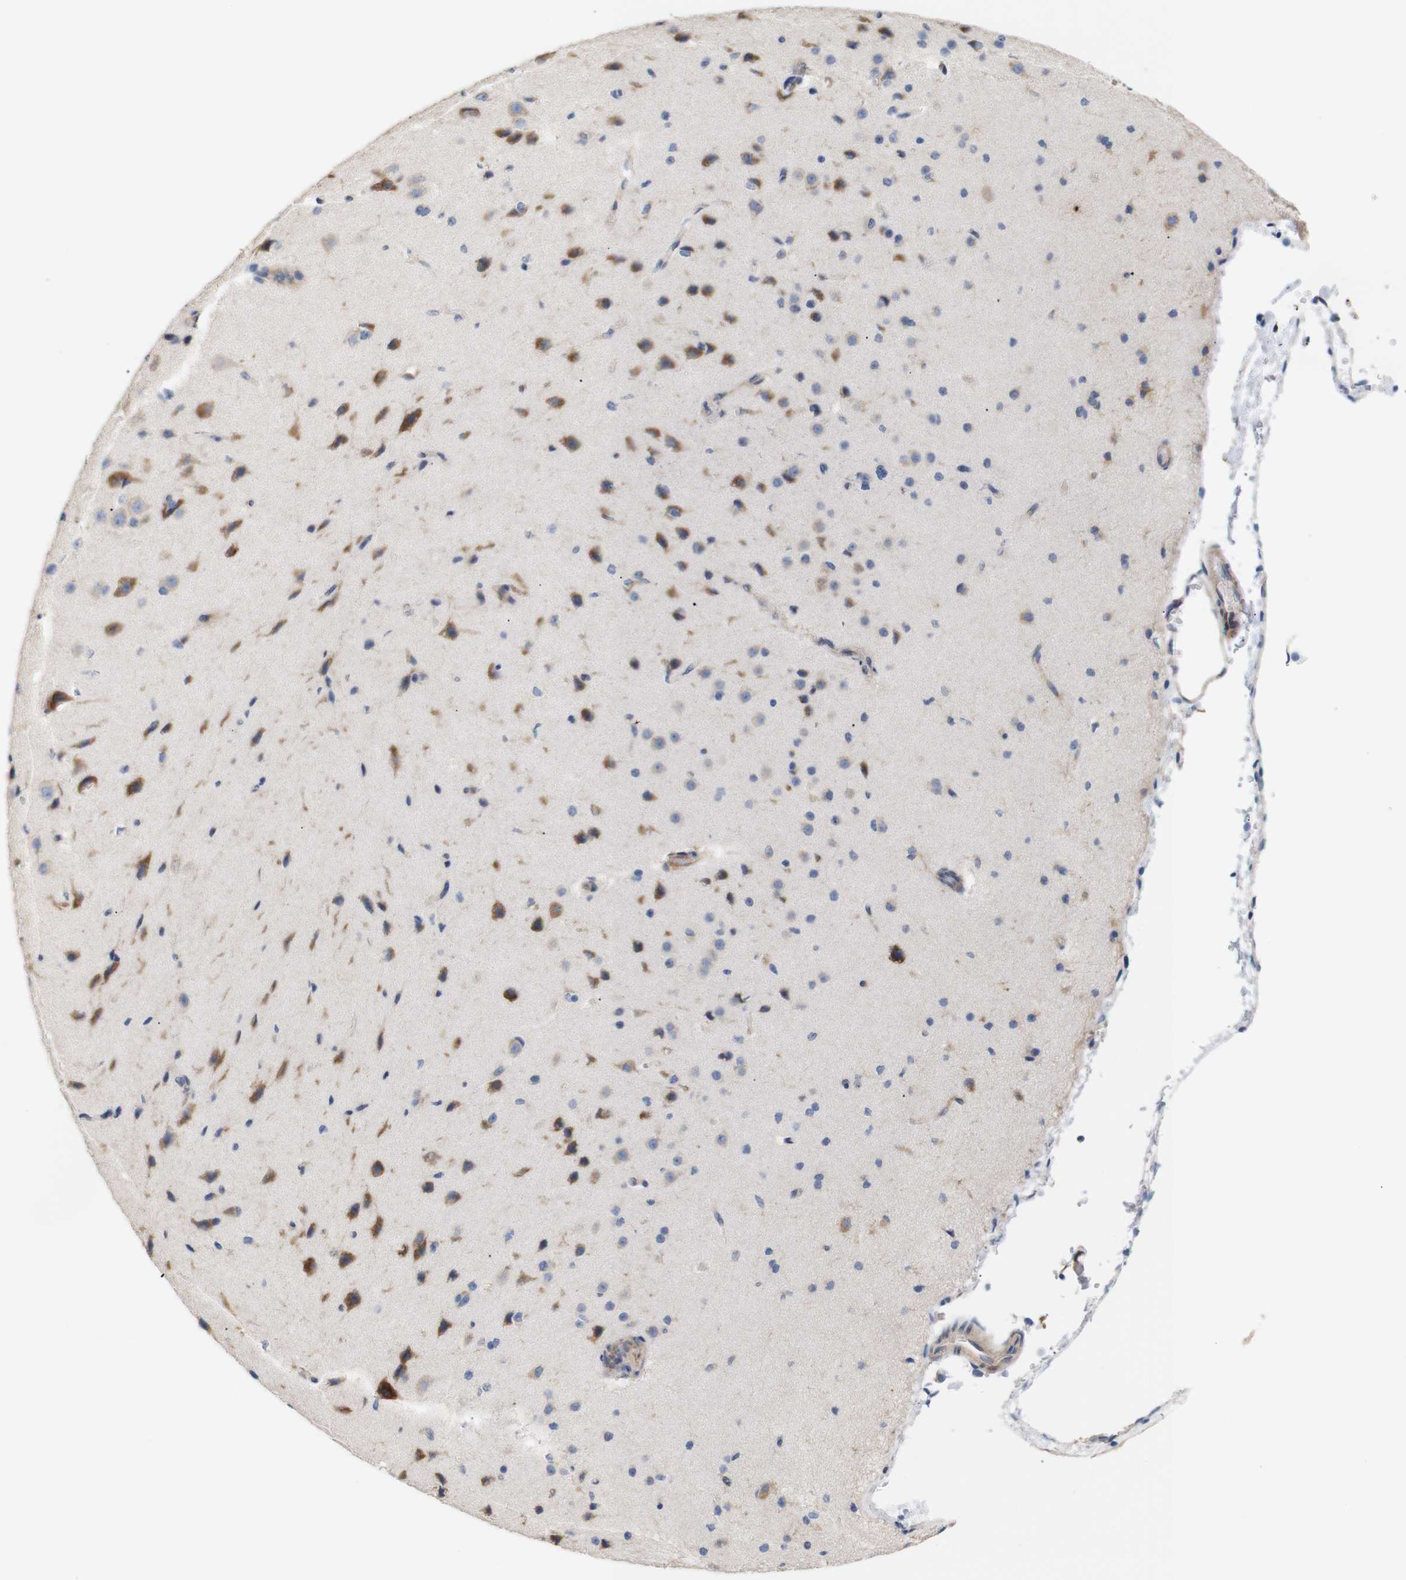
{"staining": {"intensity": "negative", "quantity": "none", "location": "none"}, "tissue": "cerebral cortex", "cell_type": "Endothelial cells", "image_type": "normal", "snomed": [{"axis": "morphology", "description": "Normal tissue, NOS"}, {"axis": "morphology", "description": "Developmental malformation"}, {"axis": "topography", "description": "Cerebral cortex"}], "caption": "Immunohistochemistry (IHC) image of normal cerebral cortex: cerebral cortex stained with DAB displays no significant protein positivity in endothelial cells.", "gene": "TRIM5", "patient": {"sex": "female", "age": 30}}